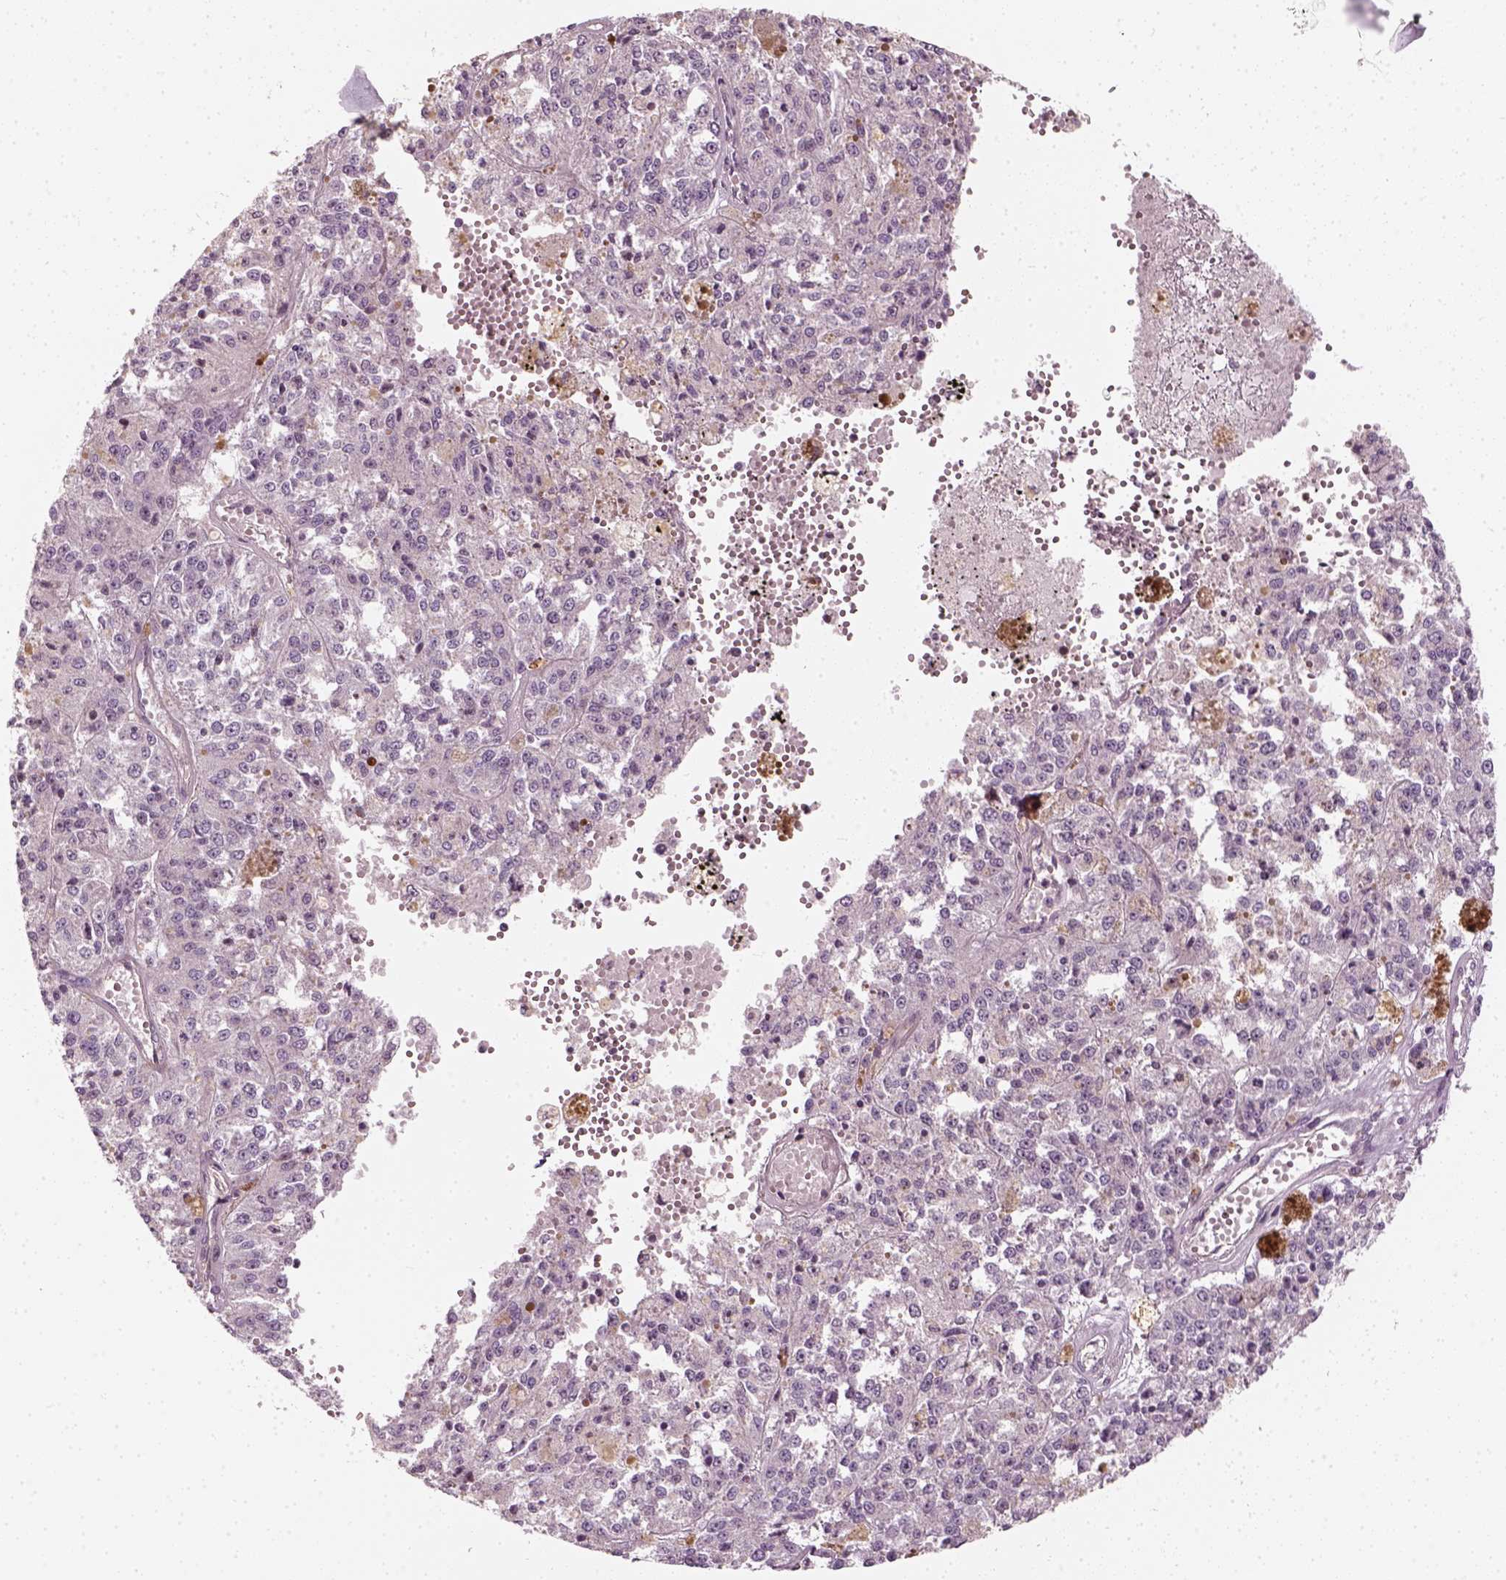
{"staining": {"intensity": "negative", "quantity": "none", "location": "none"}, "tissue": "melanoma", "cell_type": "Tumor cells", "image_type": "cancer", "snomed": [{"axis": "morphology", "description": "Malignant melanoma, Metastatic site"}, {"axis": "topography", "description": "Lymph node"}], "caption": "Tumor cells show no significant protein staining in melanoma.", "gene": "DNASE1L1", "patient": {"sex": "female", "age": 64}}